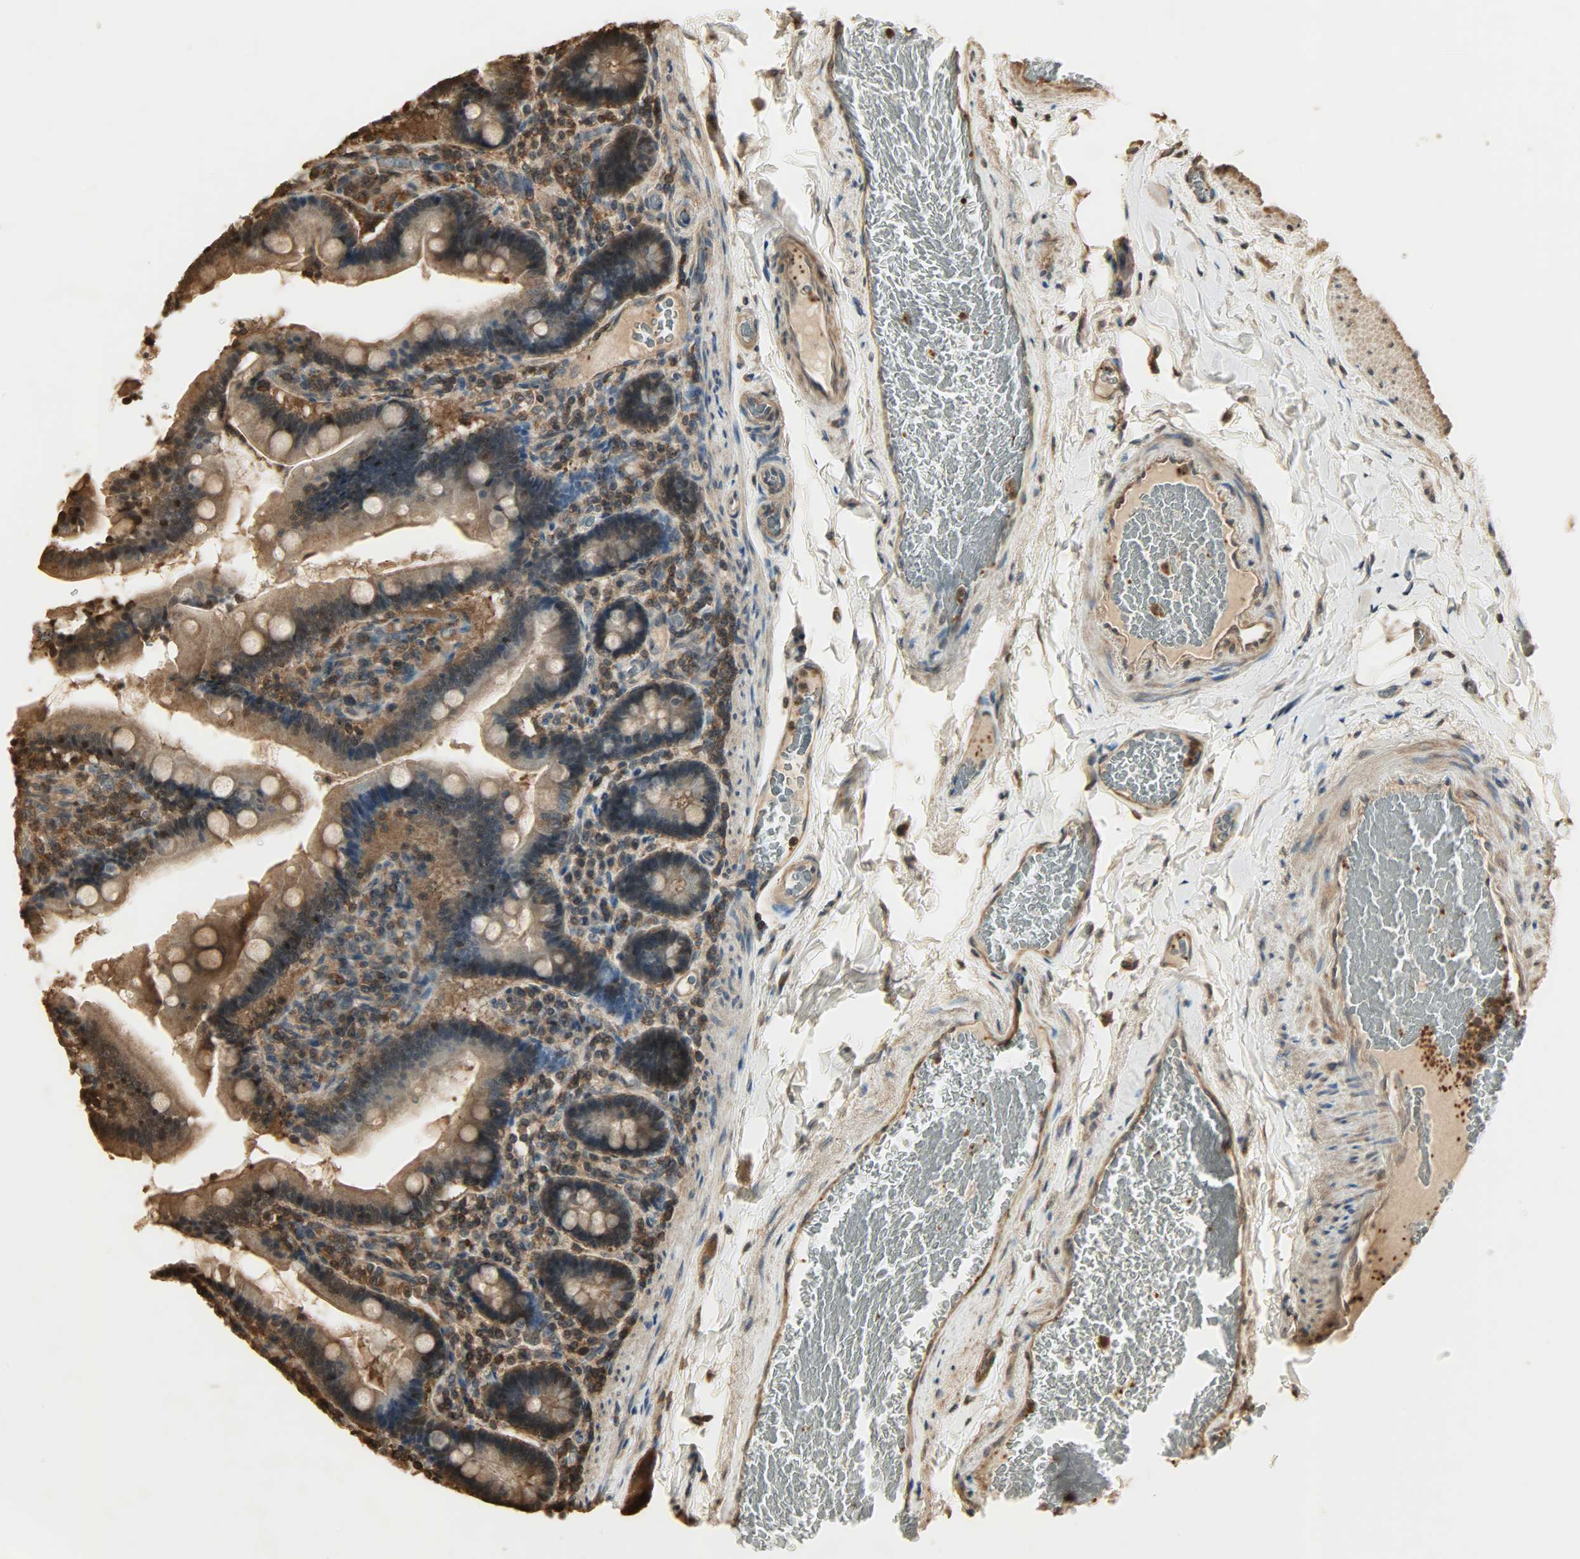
{"staining": {"intensity": "strong", "quantity": ">75%", "location": "cytoplasmic/membranous"}, "tissue": "duodenum", "cell_type": "Glandular cells", "image_type": "normal", "snomed": [{"axis": "morphology", "description": "Normal tissue, NOS"}, {"axis": "topography", "description": "Duodenum"}], "caption": "A micrograph showing strong cytoplasmic/membranous staining in about >75% of glandular cells in unremarkable duodenum, as visualized by brown immunohistochemical staining.", "gene": "YWHAZ", "patient": {"sex": "female", "age": 53}}